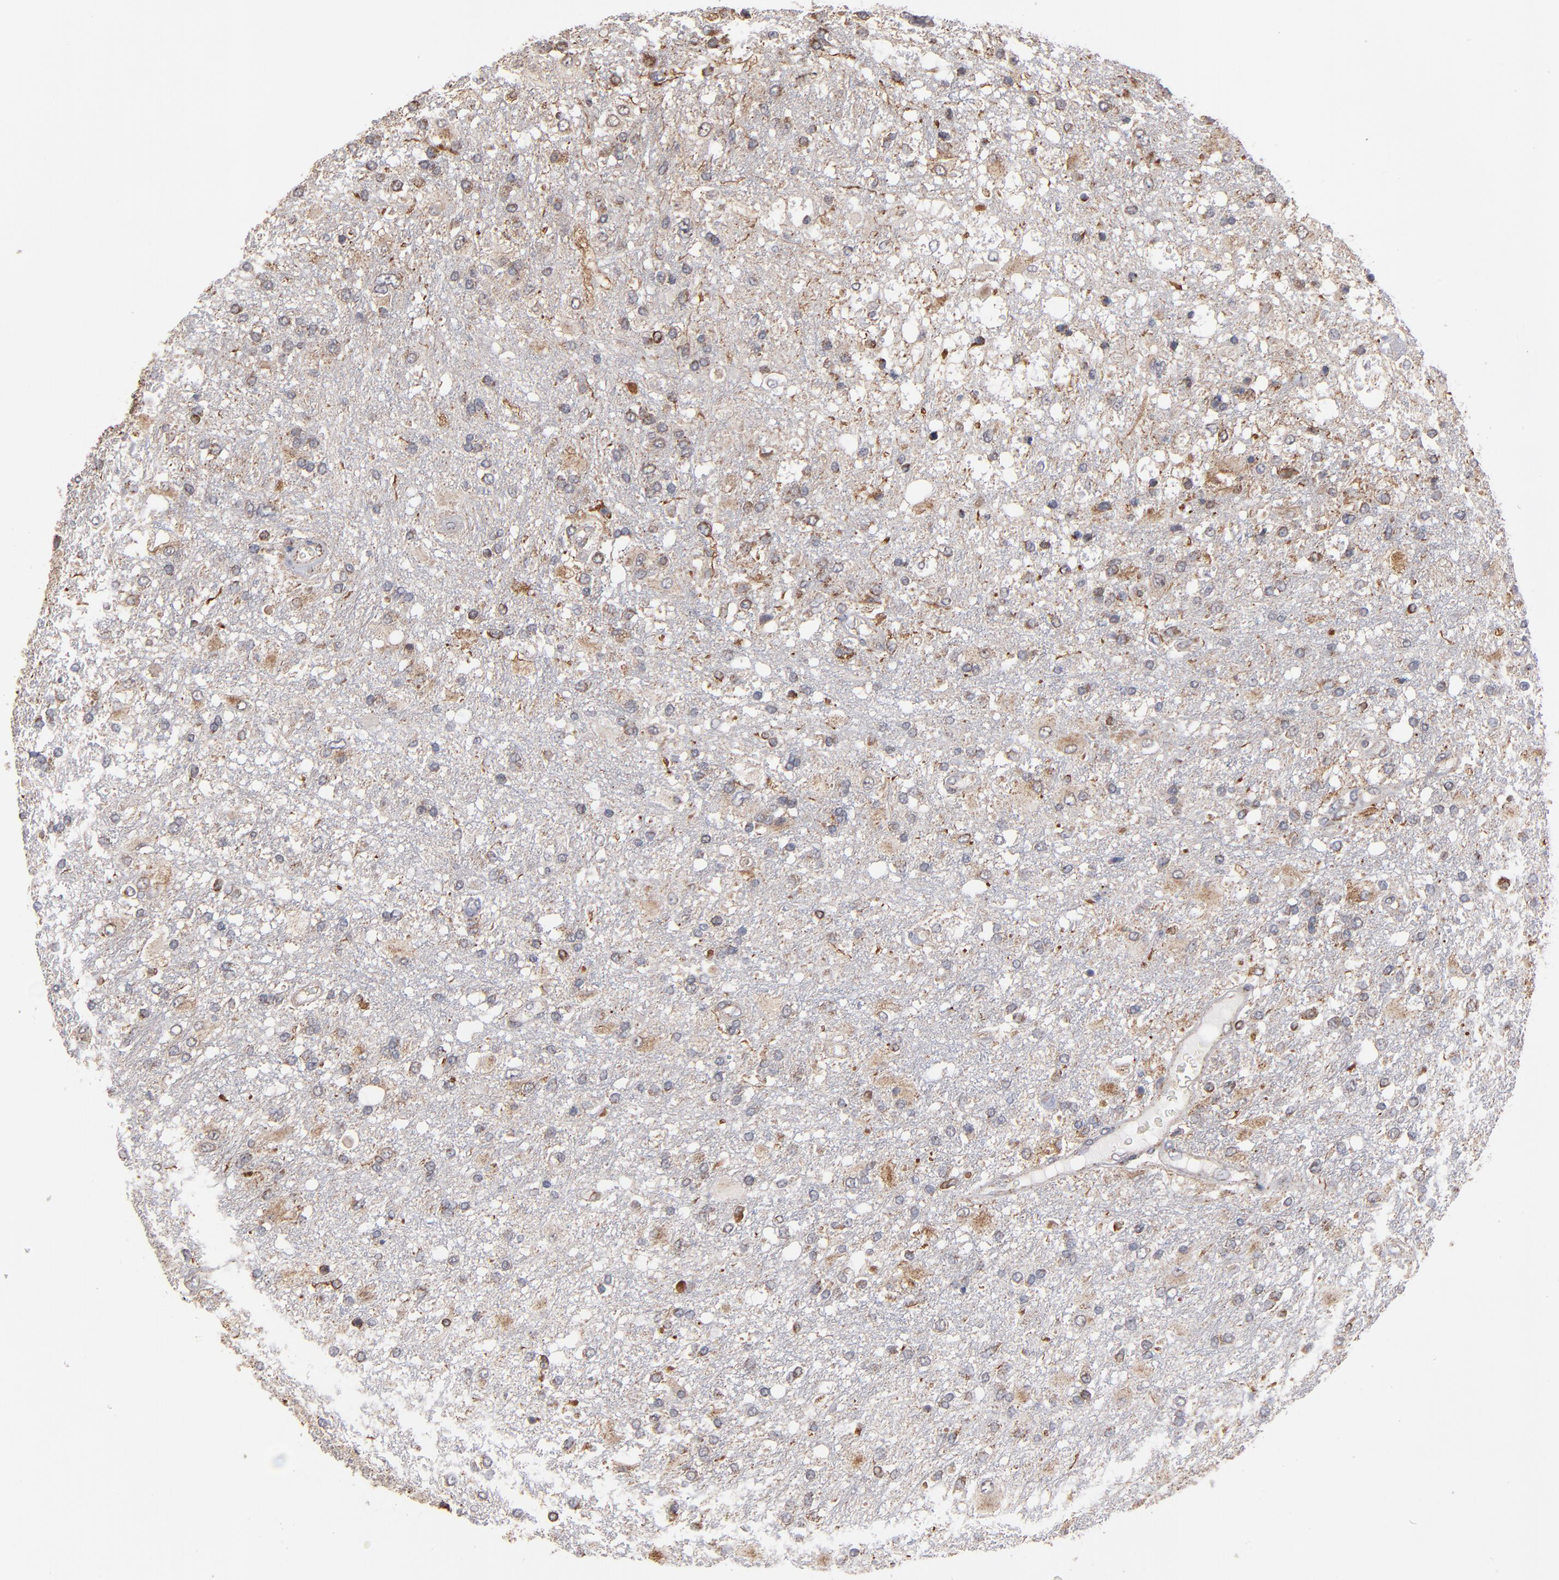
{"staining": {"intensity": "moderate", "quantity": "<25%", "location": "cytoplasmic/membranous"}, "tissue": "glioma", "cell_type": "Tumor cells", "image_type": "cancer", "snomed": [{"axis": "morphology", "description": "Glioma, malignant, High grade"}, {"axis": "topography", "description": "Cerebral cortex"}], "caption": "There is low levels of moderate cytoplasmic/membranous positivity in tumor cells of glioma, as demonstrated by immunohistochemical staining (brown color).", "gene": "MIPOL1", "patient": {"sex": "male", "age": 79}}